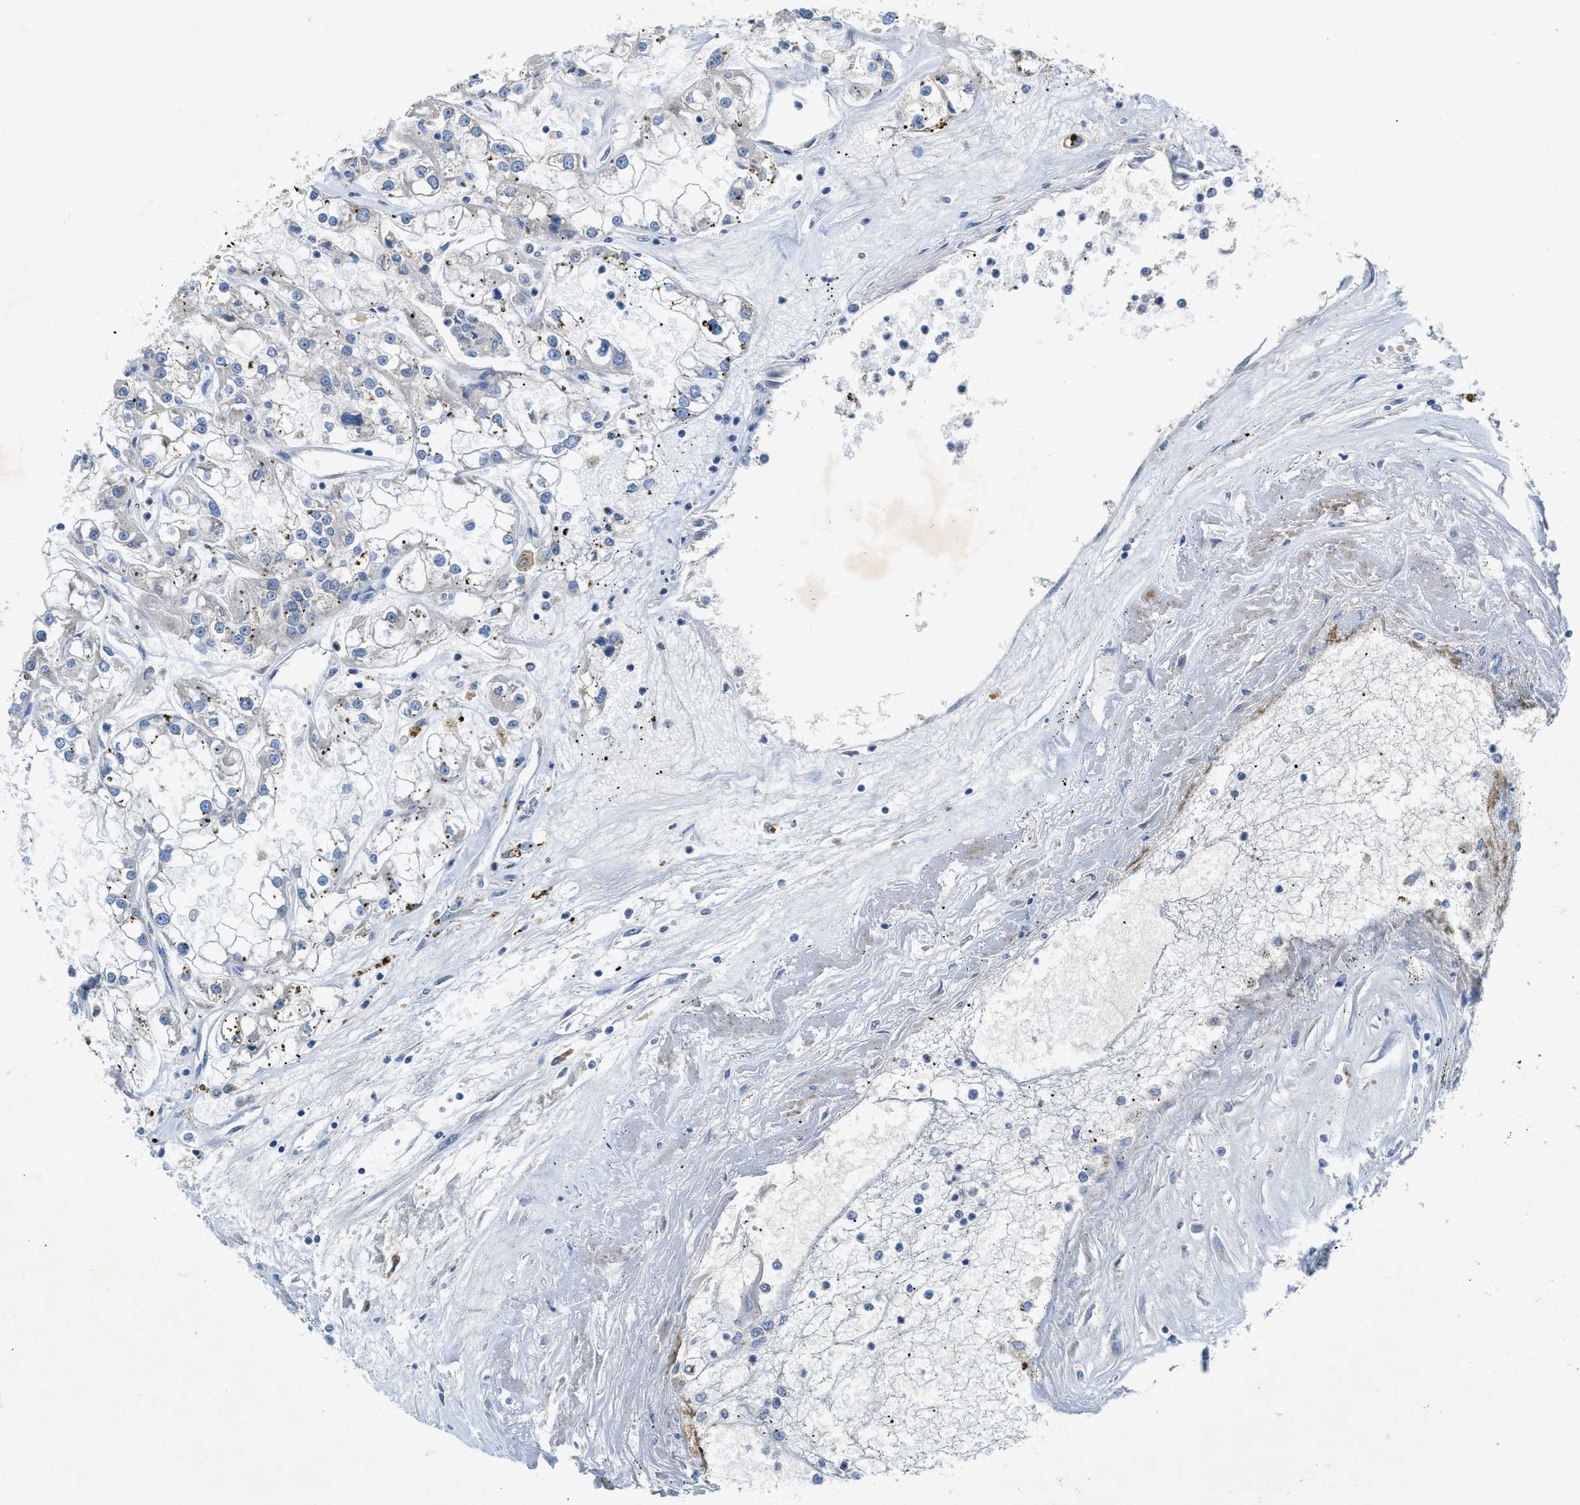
{"staining": {"intensity": "negative", "quantity": "none", "location": "none"}, "tissue": "renal cancer", "cell_type": "Tumor cells", "image_type": "cancer", "snomed": [{"axis": "morphology", "description": "Adenocarcinoma, NOS"}, {"axis": "topography", "description": "Kidney"}], "caption": "Tumor cells show no significant expression in renal cancer (adenocarcinoma).", "gene": "RIPK2", "patient": {"sex": "female", "age": 52}}